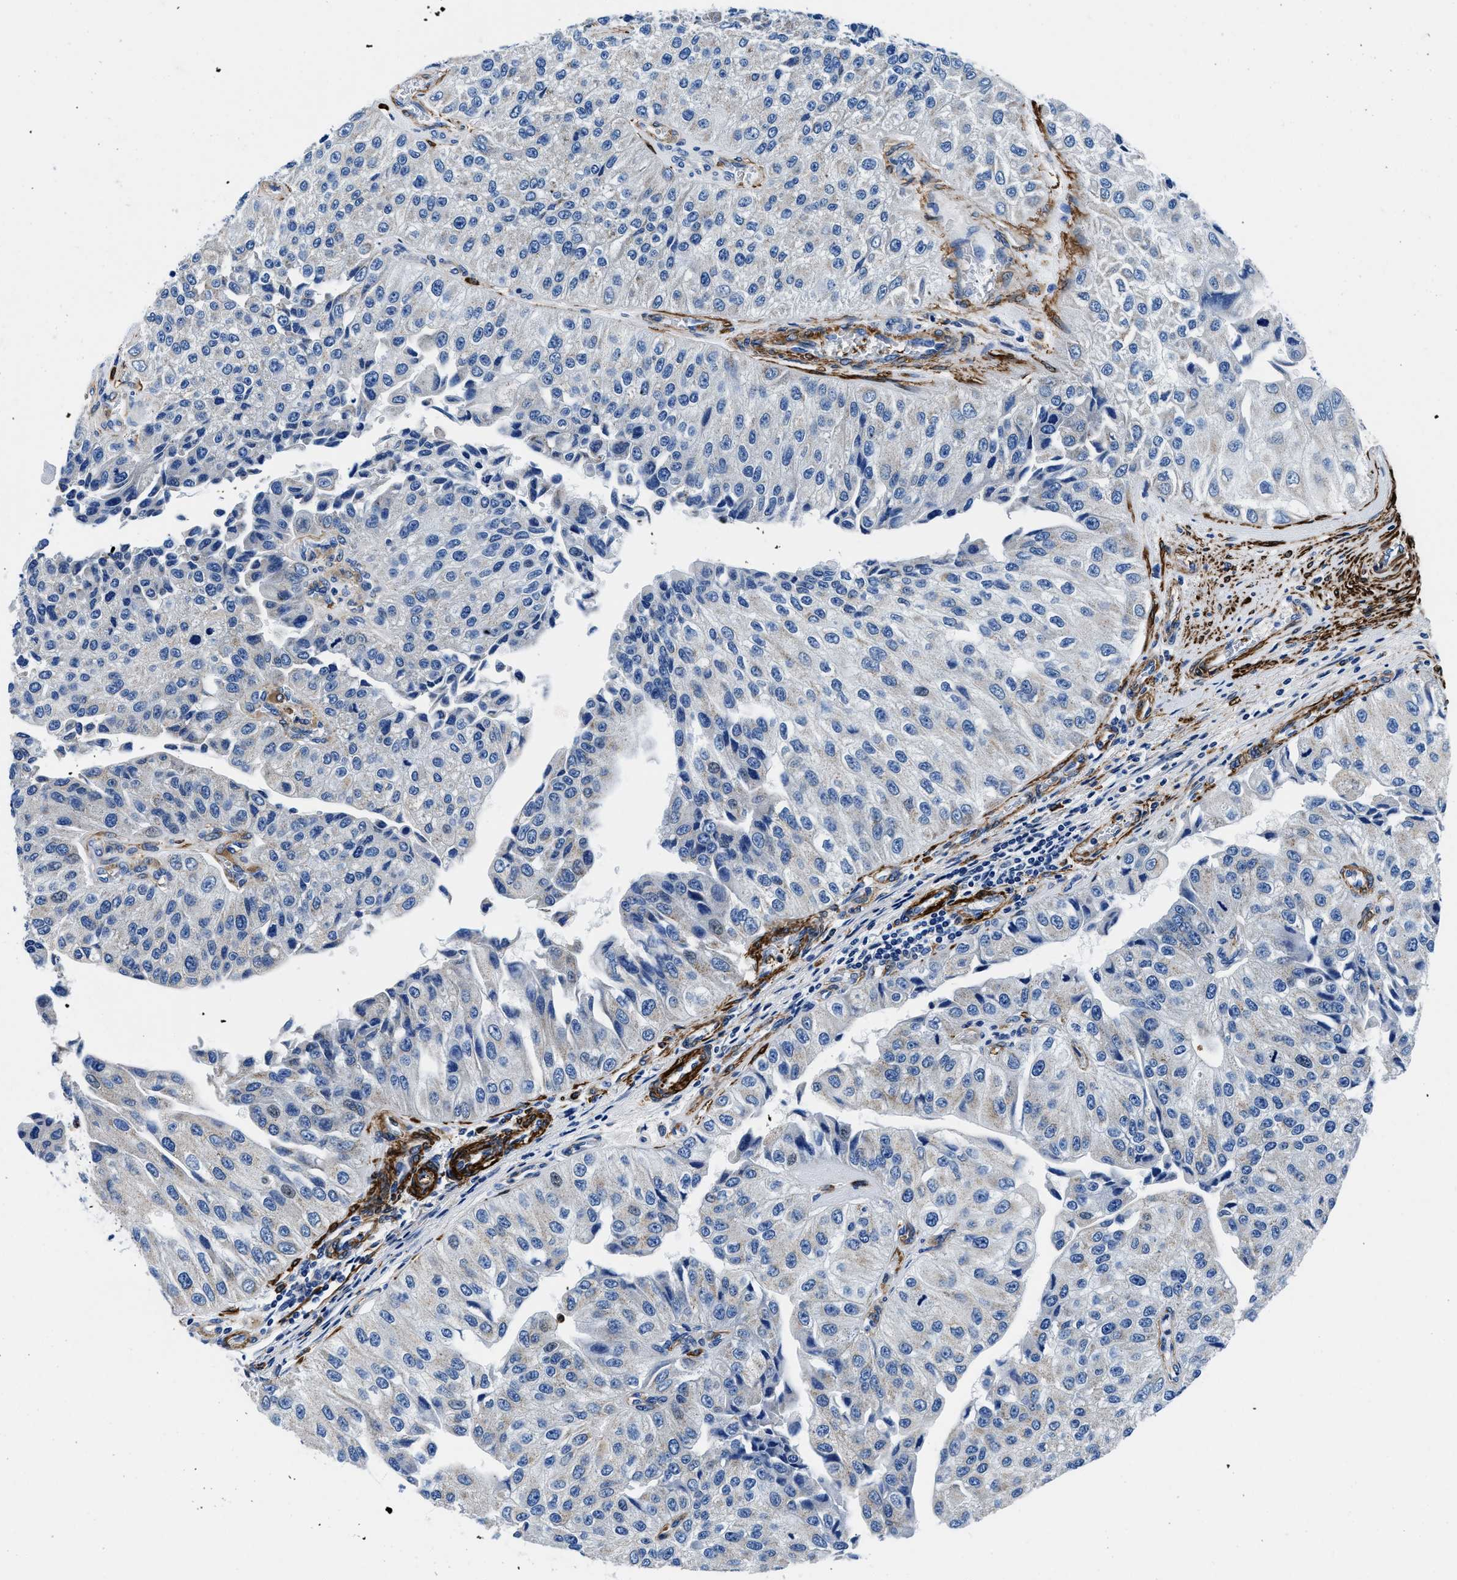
{"staining": {"intensity": "weak", "quantity": "<25%", "location": "cytoplasmic/membranous"}, "tissue": "urothelial cancer", "cell_type": "Tumor cells", "image_type": "cancer", "snomed": [{"axis": "morphology", "description": "Urothelial carcinoma, High grade"}, {"axis": "topography", "description": "Kidney"}, {"axis": "topography", "description": "Urinary bladder"}], "caption": "DAB (3,3'-diaminobenzidine) immunohistochemical staining of urothelial carcinoma (high-grade) reveals no significant positivity in tumor cells.", "gene": "TEX261", "patient": {"sex": "male", "age": 77}}